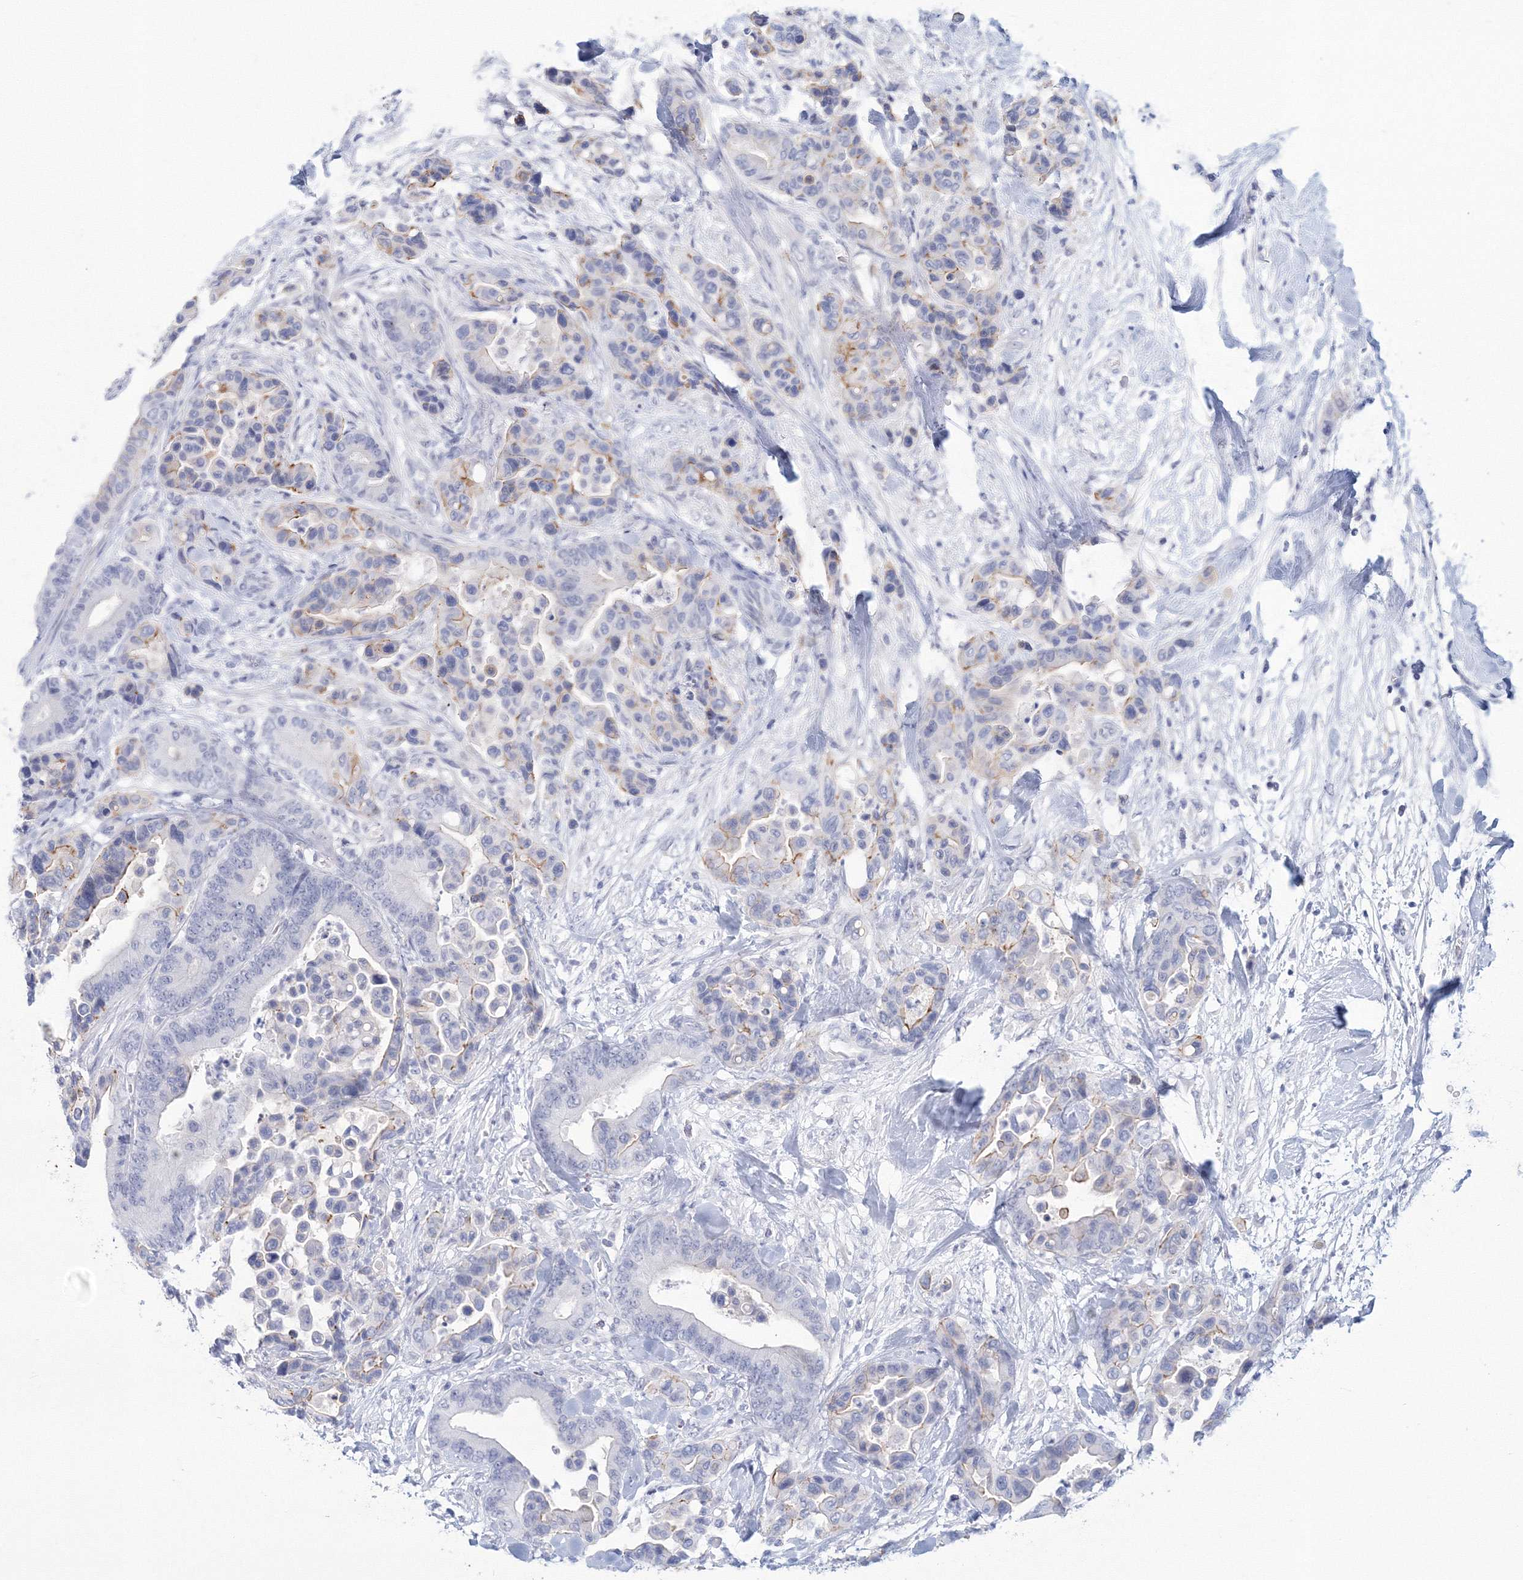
{"staining": {"intensity": "moderate", "quantity": "<25%", "location": "cytoplasmic/membranous"}, "tissue": "colorectal cancer", "cell_type": "Tumor cells", "image_type": "cancer", "snomed": [{"axis": "morphology", "description": "Normal tissue, NOS"}, {"axis": "morphology", "description": "Adenocarcinoma, NOS"}, {"axis": "topography", "description": "Colon"}], "caption": "Immunohistochemical staining of colorectal cancer (adenocarcinoma) exhibits low levels of moderate cytoplasmic/membranous protein positivity in approximately <25% of tumor cells.", "gene": "VSIG1", "patient": {"sex": "male", "age": 82}}